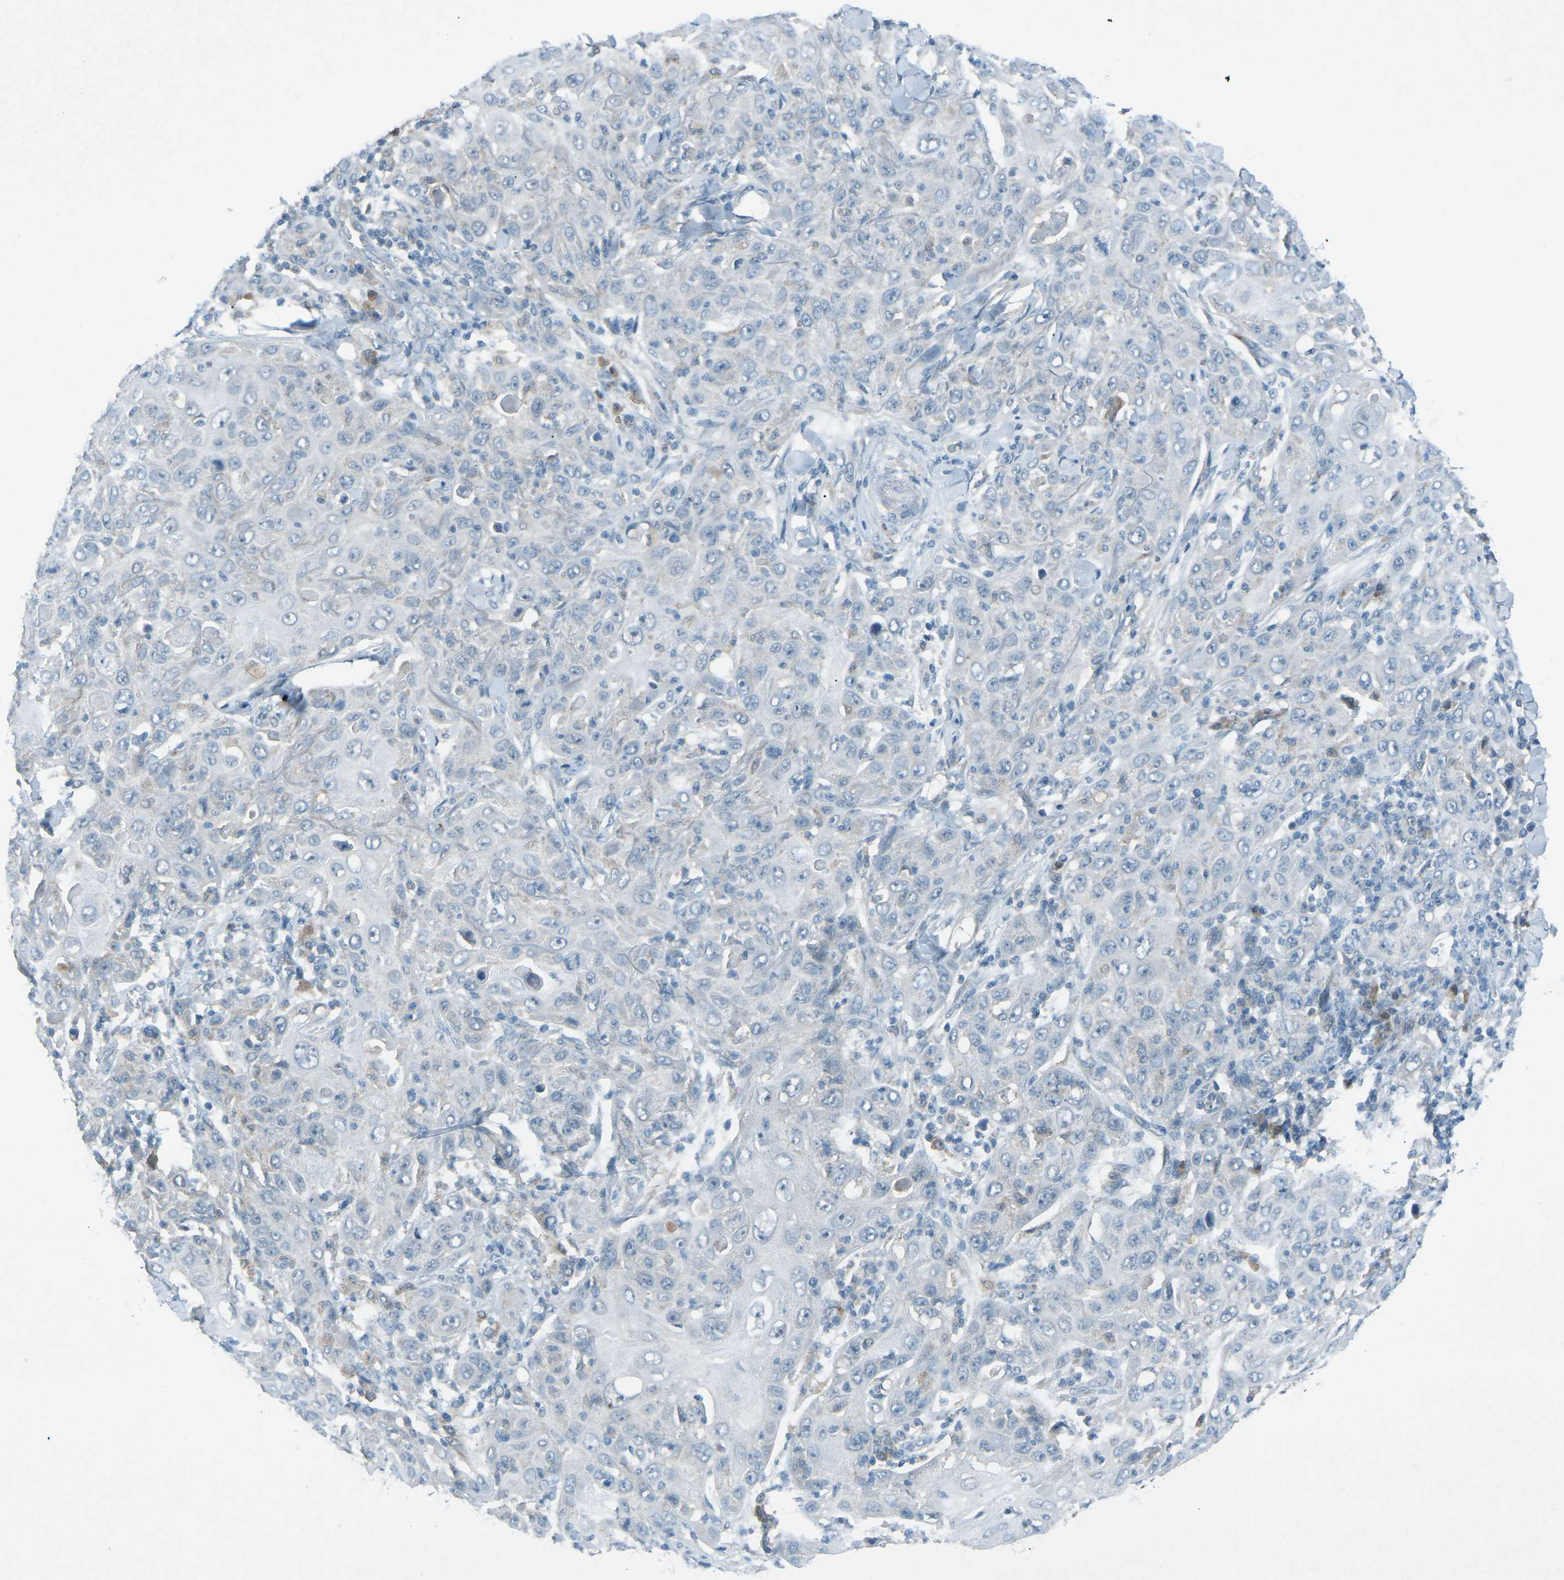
{"staining": {"intensity": "negative", "quantity": "none", "location": "none"}, "tissue": "skin cancer", "cell_type": "Tumor cells", "image_type": "cancer", "snomed": [{"axis": "morphology", "description": "Squamous cell carcinoma, NOS"}, {"axis": "topography", "description": "Skin"}], "caption": "Immunohistochemical staining of human skin squamous cell carcinoma exhibits no significant expression in tumor cells. (Immunohistochemistry (ihc), brightfield microscopy, high magnification).", "gene": "PRKCA", "patient": {"sex": "female", "age": 88}}